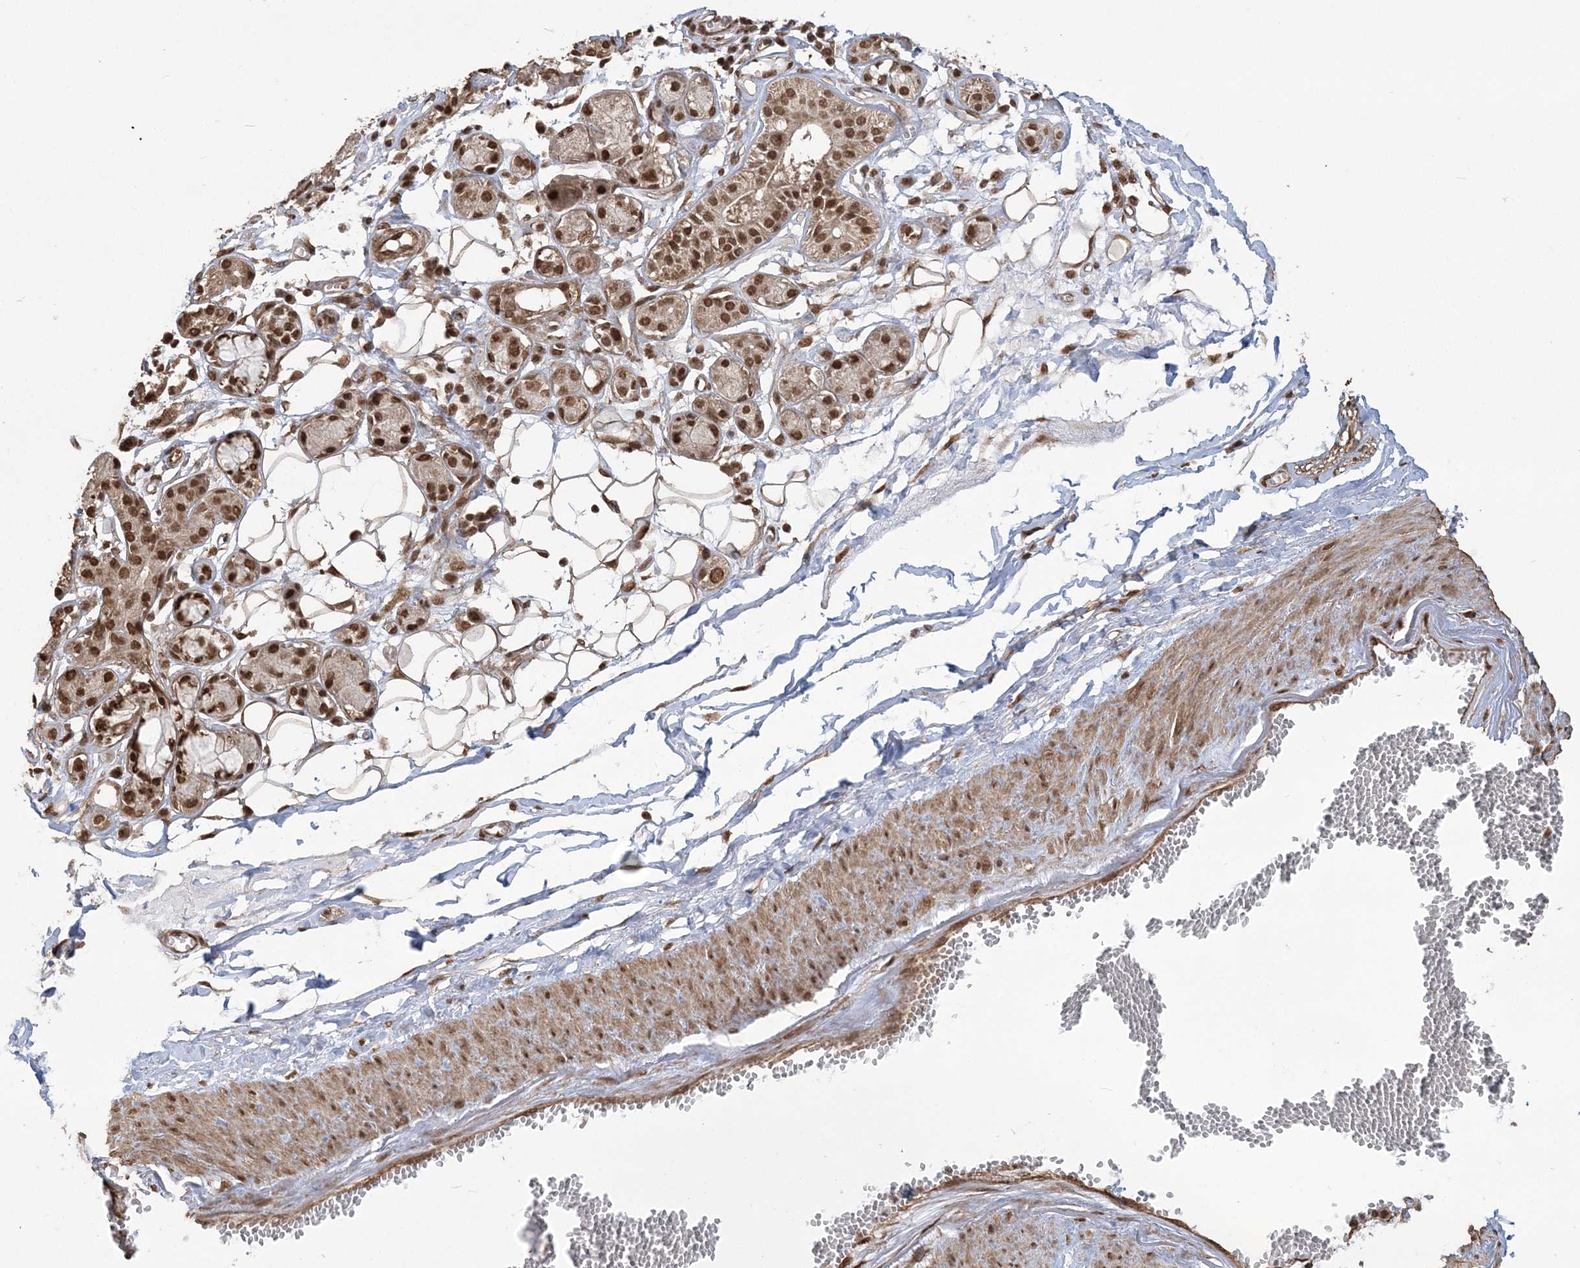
{"staining": {"intensity": "strong", "quantity": ">75%", "location": "nuclear"}, "tissue": "adipose tissue", "cell_type": "Adipocytes", "image_type": "normal", "snomed": [{"axis": "morphology", "description": "Normal tissue, NOS"}, {"axis": "morphology", "description": "Inflammation, NOS"}, {"axis": "topography", "description": "Salivary gland"}, {"axis": "topography", "description": "Peripheral nerve tissue"}], "caption": "Unremarkable adipose tissue shows strong nuclear staining in about >75% of adipocytes The protein of interest is shown in brown color, while the nuclei are stained blue..", "gene": "ZNF839", "patient": {"sex": "female", "age": 75}}